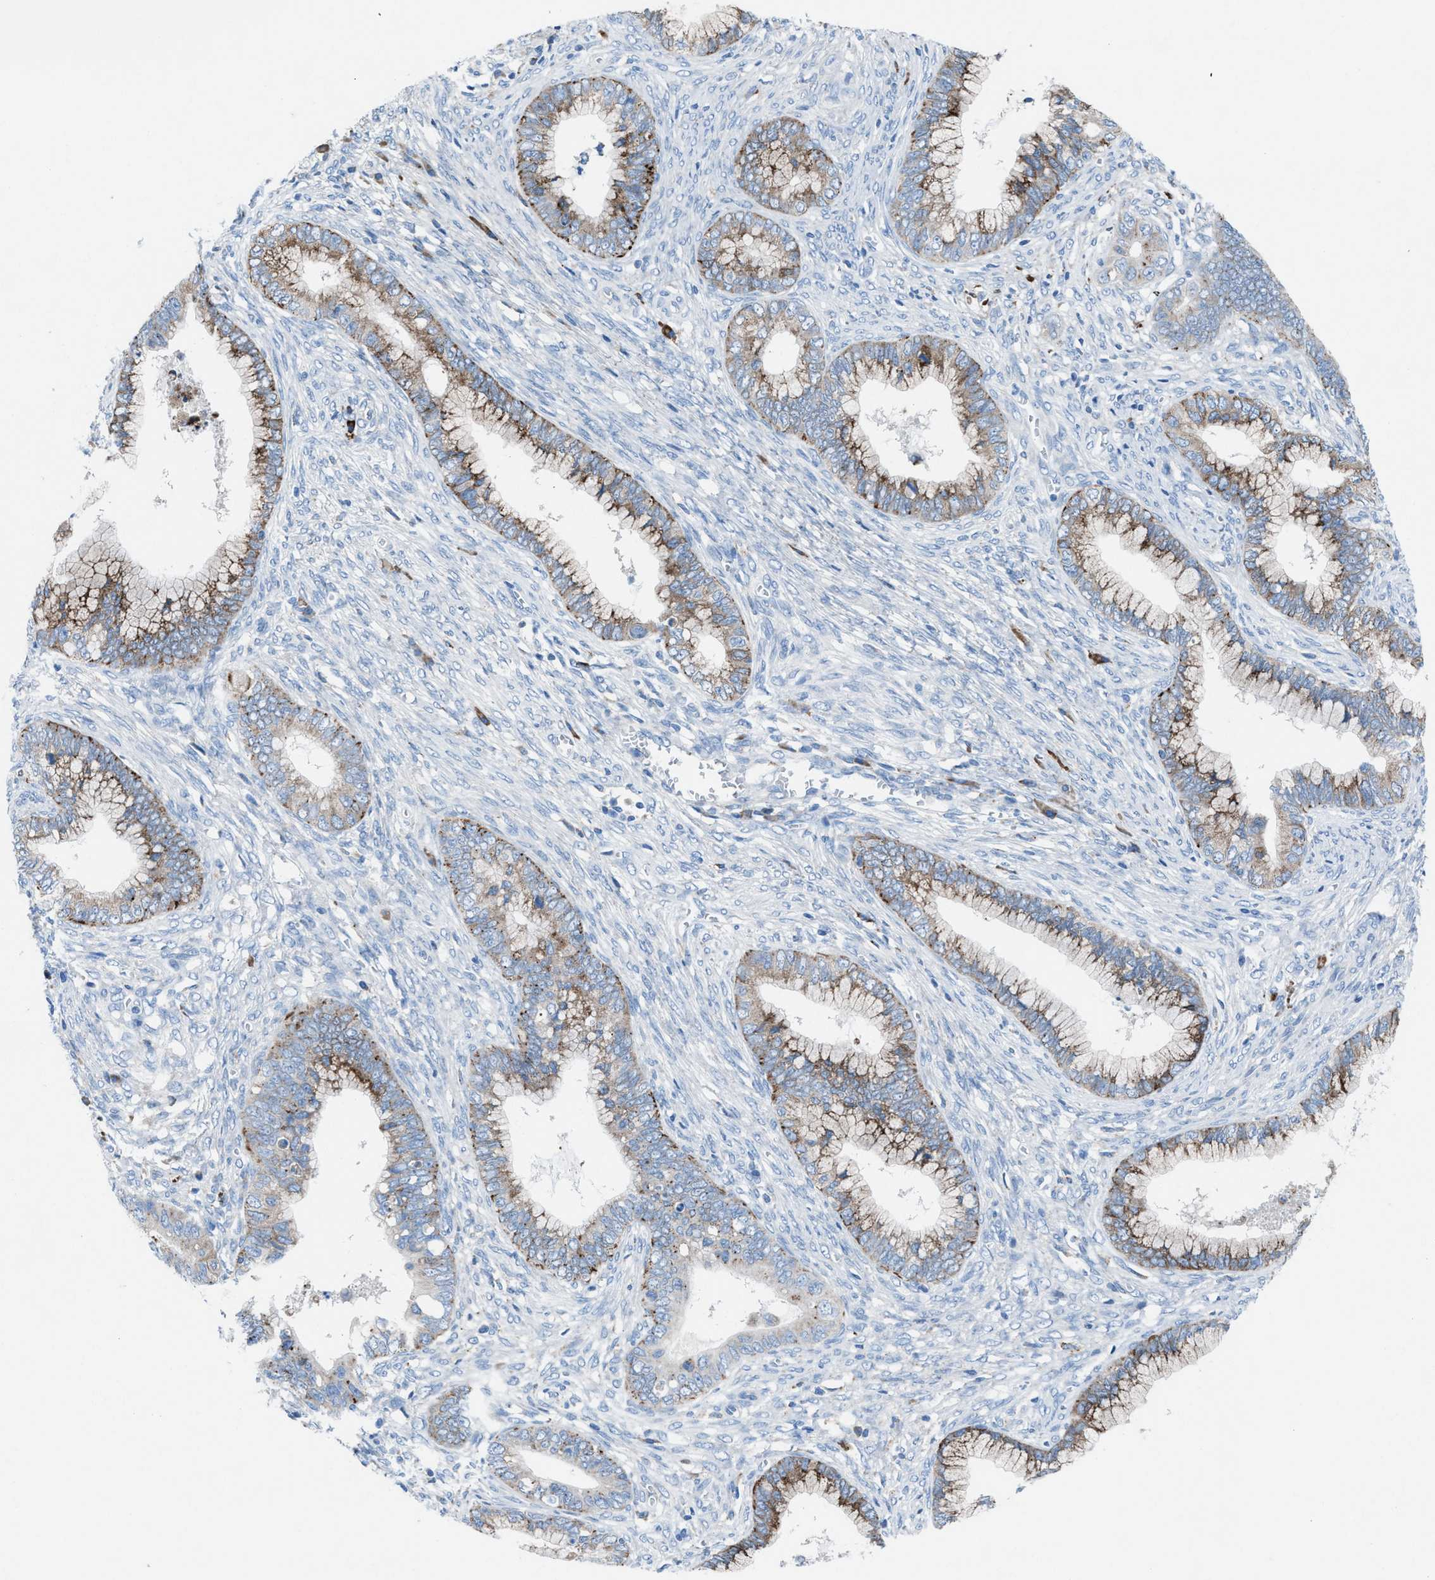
{"staining": {"intensity": "moderate", "quantity": "25%-75%", "location": "cytoplasmic/membranous"}, "tissue": "cervical cancer", "cell_type": "Tumor cells", "image_type": "cancer", "snomed": [{"axis": "morphology", "description": "Adenocarcinoma, NOS"}, {"axis": "topography", "description": "Cervix"}], "caption": "A brown stain shows moderate cytoplasmic/membranous staining of a protein in cervical cancer tumor cells.", "gene": "CD1B", "patient": {"sex": "female", "age": 44}}